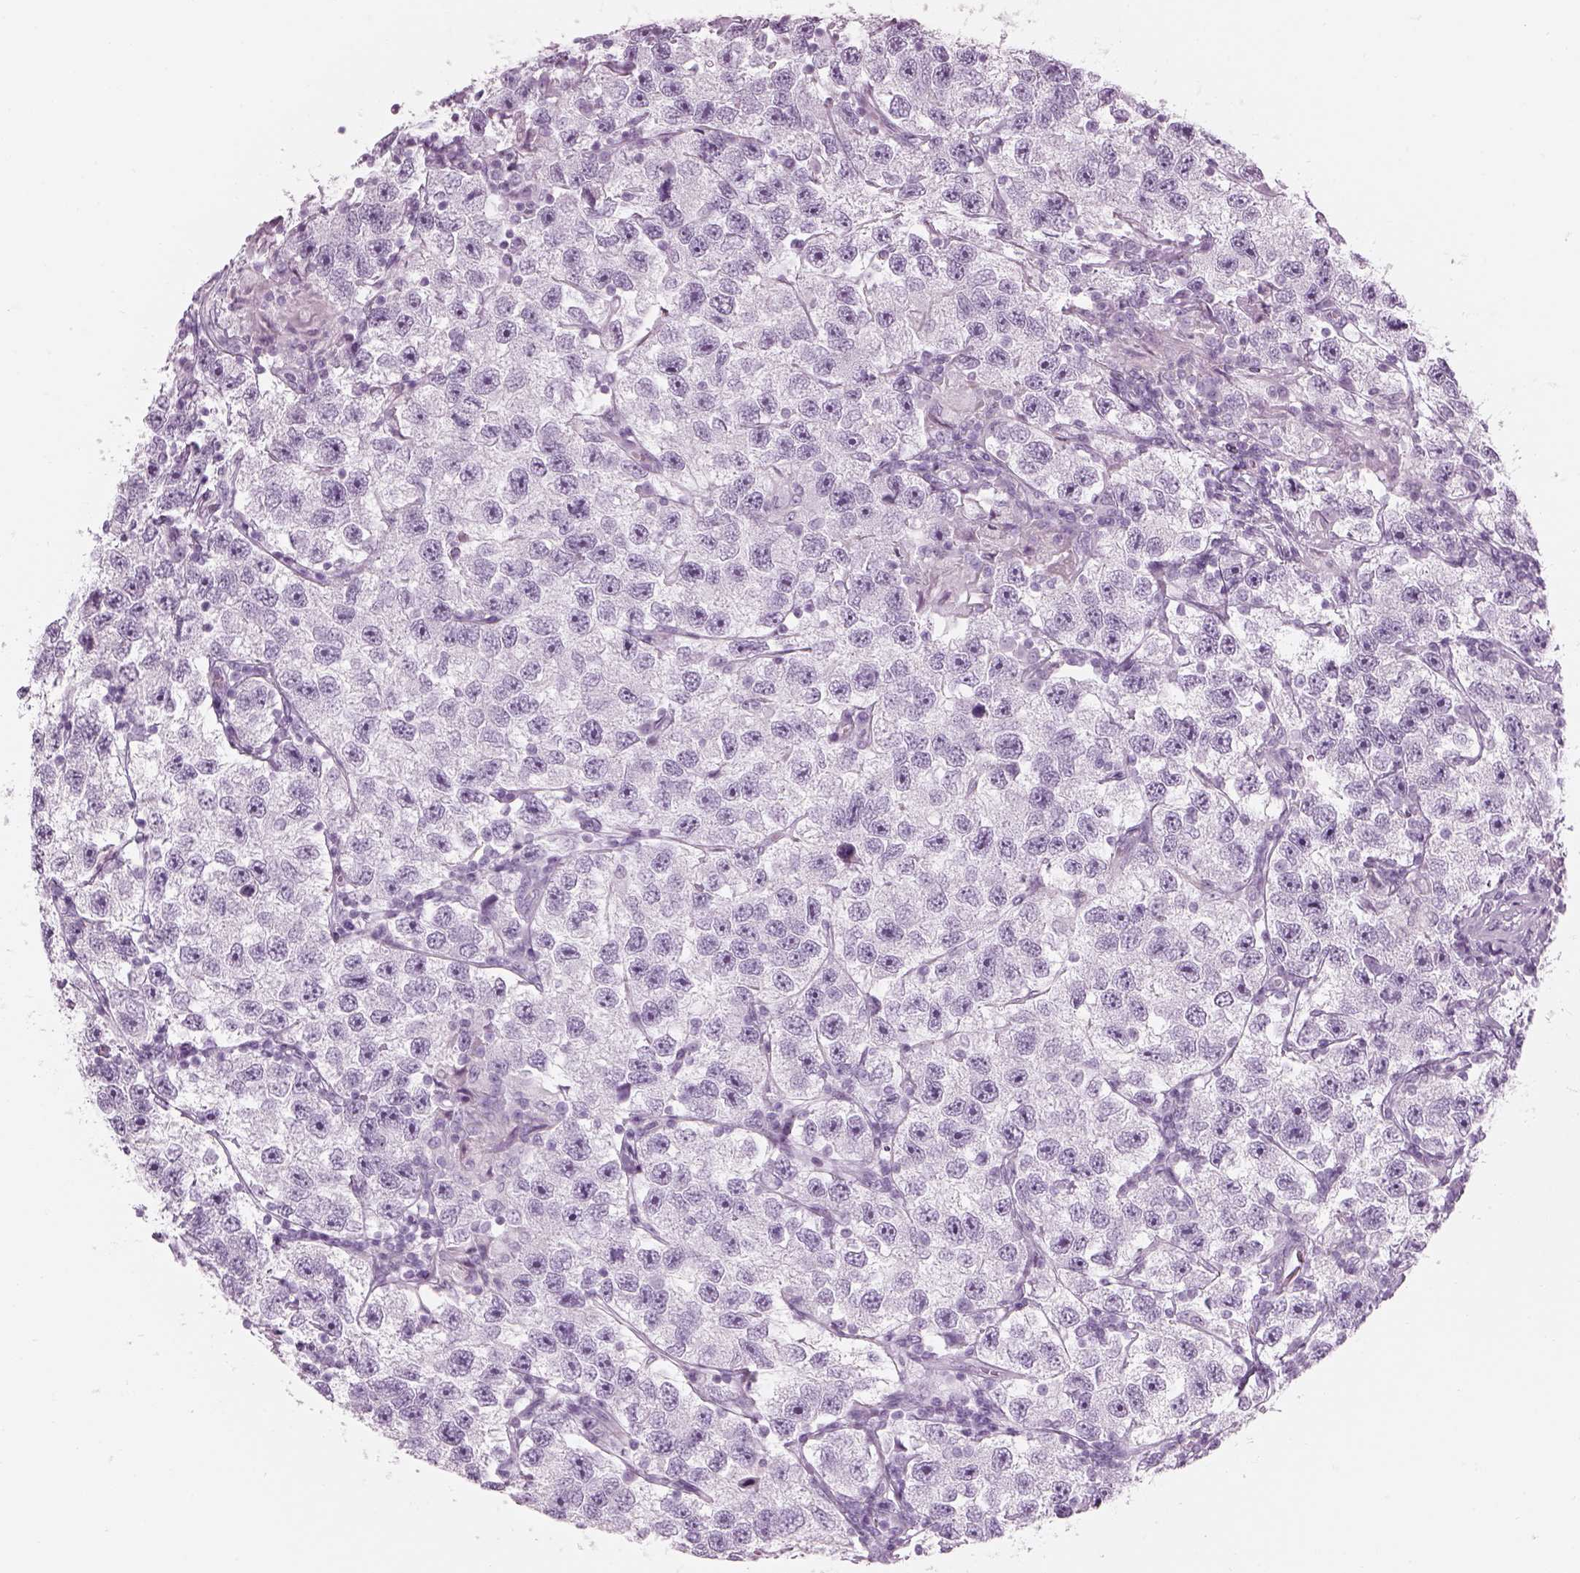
{"staining": {"intensity": "negative", "quantity": "none", "location": "none"}, "tissue": "testis cancer", "cell_type": "Tumor cells", "image_type": "cancer", "snomed": [{"axis": "morphology", "description": "Seminoma, NOS"}, {"axis": "topography", "description": "Testis"}], "caption": "Image shows no protein positivity in tumor cells of testis seminoma tissue.", "gene": "SAG", "patient": {"sex": "male", "age": 26}}